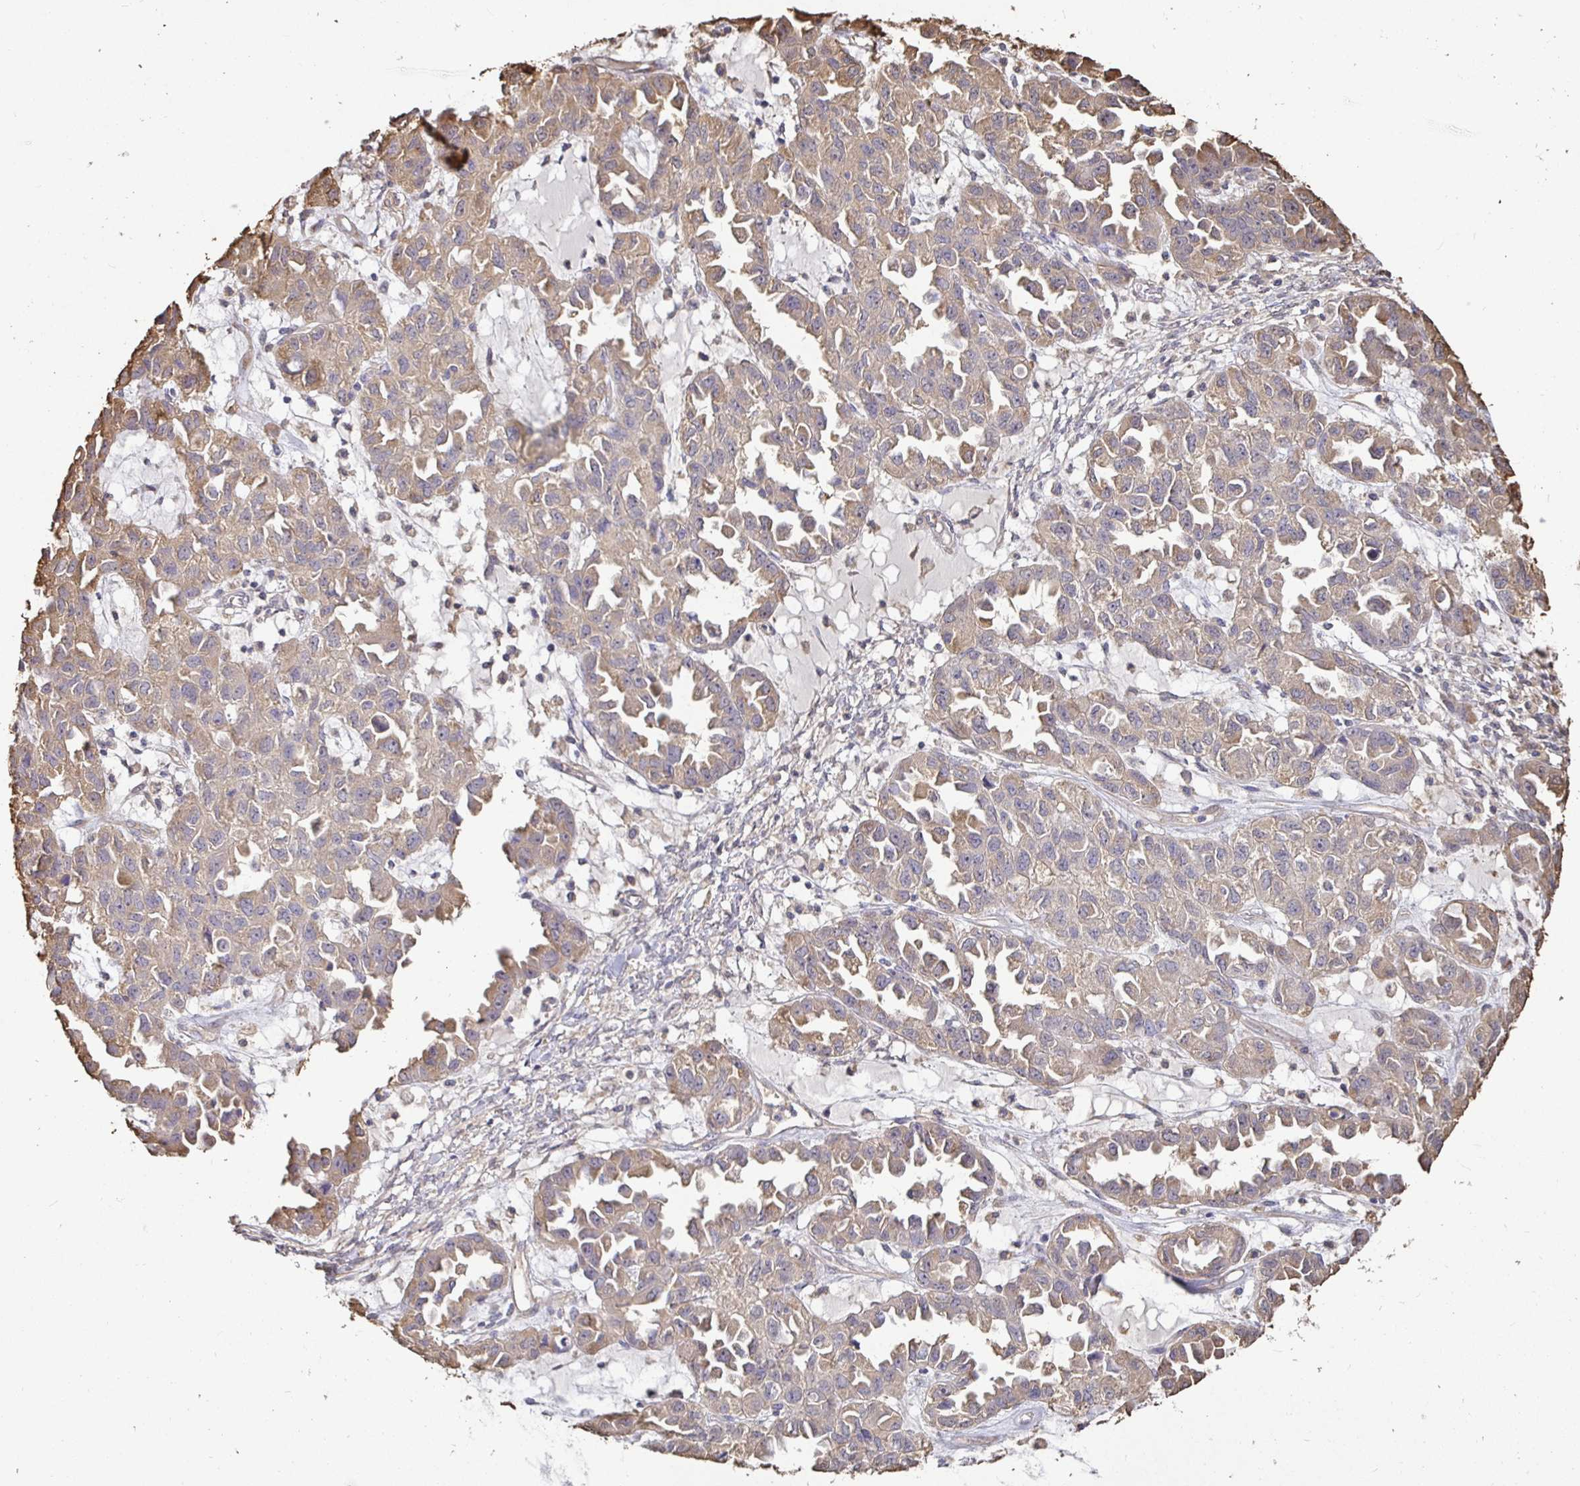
{"staining": {"intensity": "weak", "quantity": "25%-75%", "location": "cytoplasmic/membranous"}, "tissue": "ovarian cancer", "cell_type": "Tumor cells", "image_type": "cancer", "snomed": [{"axis": "morphology", "description": "Cystadenocarcinoma, serous, NOS"}, {"axis": "topography", "description": "Ovary"}], "caption": "Brown immunohistochemical staining in ovarian cancer (serous cystadenocarcinoma) displays weak cytoplasmic/membranous positivity in approximately 25%-75% of tumor cells.", "gene": "MAPK8IP3", "patient": {"sex": "female", "age": 84}}